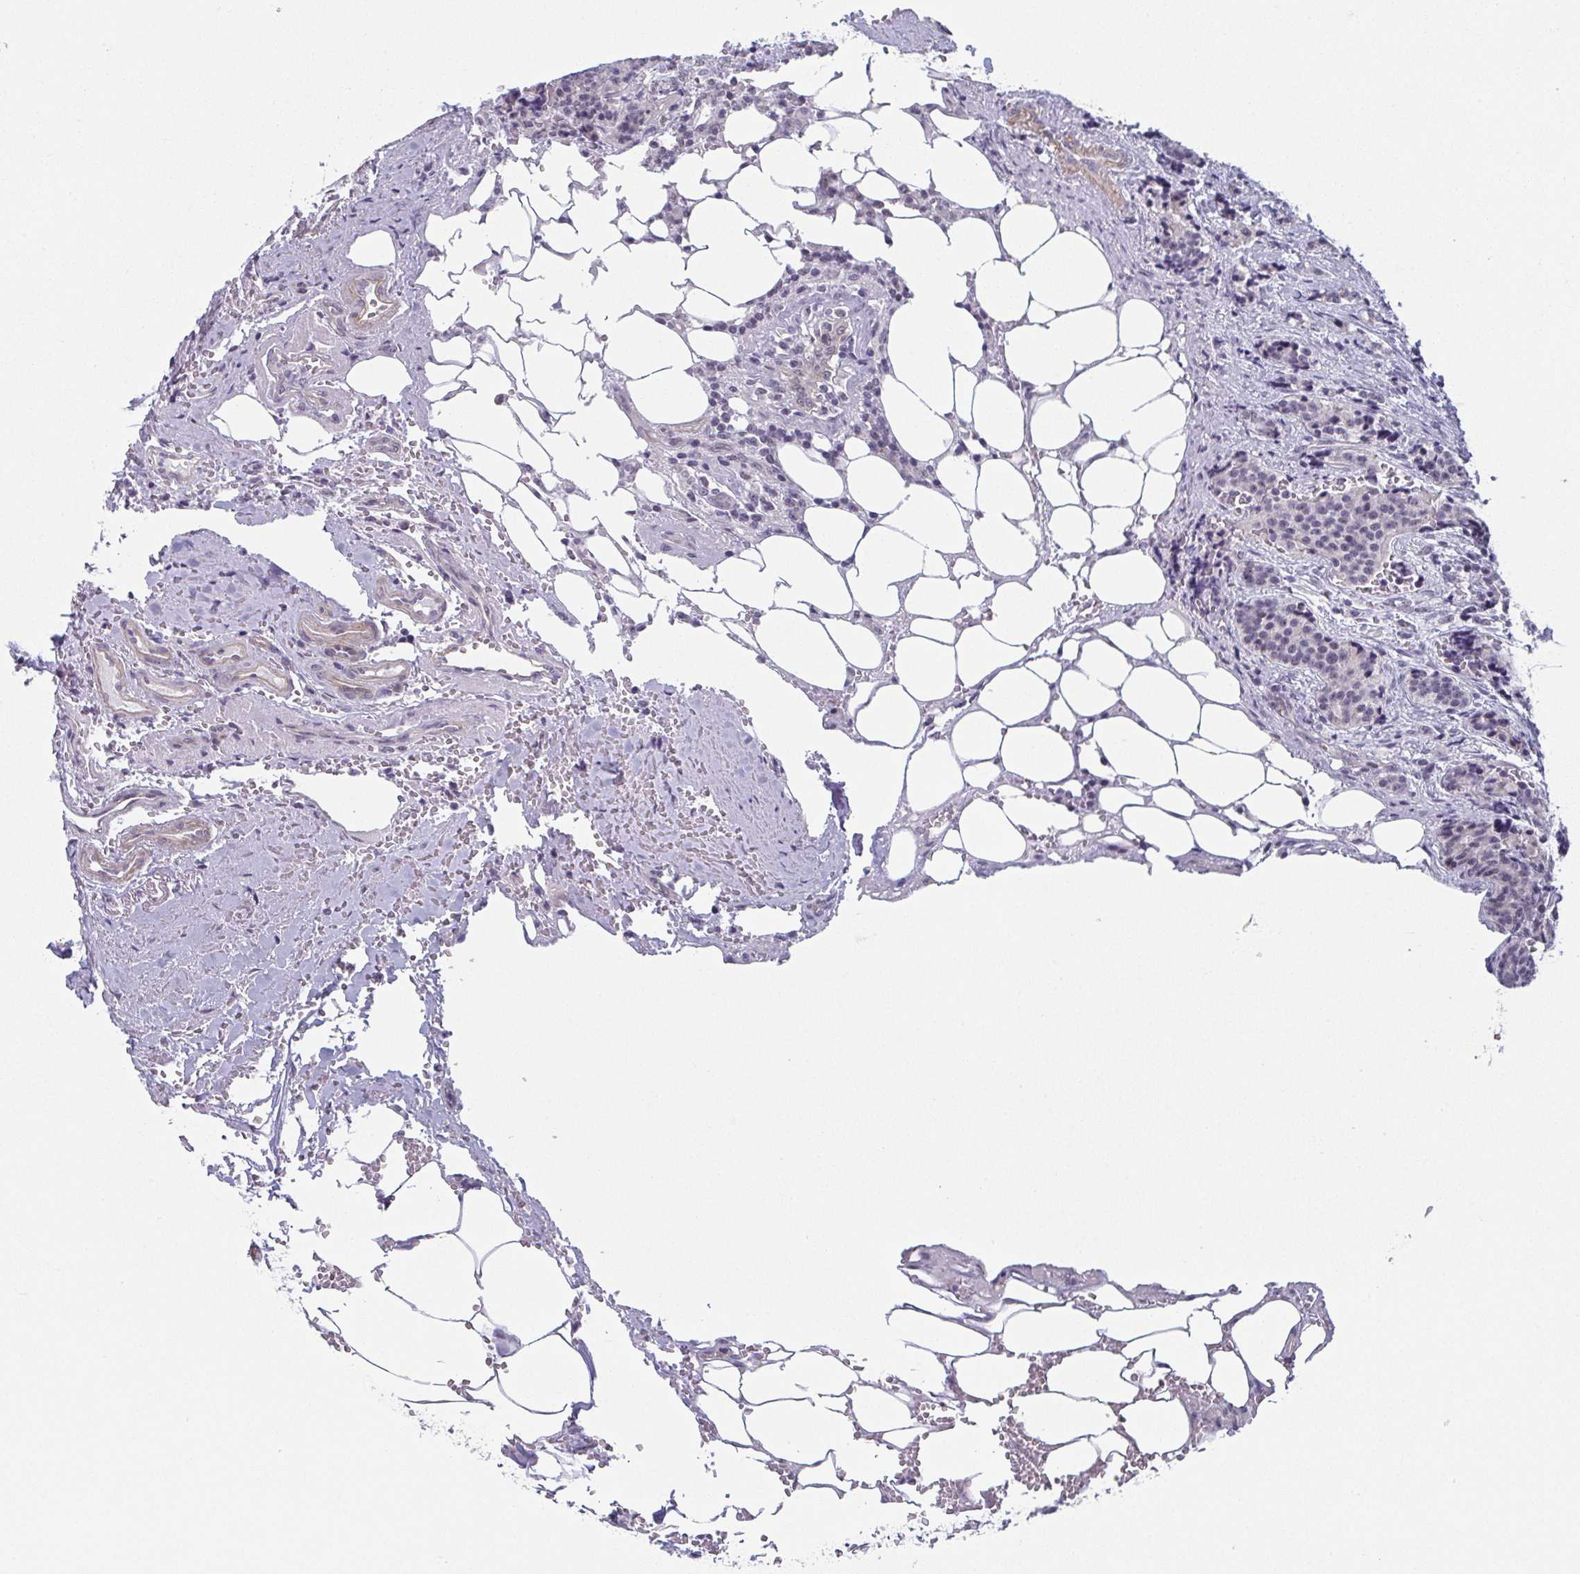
{"staining": {"intensity": "negative", "quantity": "none", "location": "none"}, "tissue": "carcinoid", "cell_type": "Tumor cells", "image_type": "cancer", "snomed": [{"axis": "morphology", "description": "Carcinoid, malignant, NOS"}, {"axis": "topography", "description": "Small intestine"}], "caption": "This histopathology image is of carcinoid (malignant) stained with immunohistochemistry (IHC) to label a protein in brown with the nuclei are counter-stained blue. There is no staining in tumor cells.", "gene": "EXOSC7", "patient": {"sex": "female", "age": 73}}